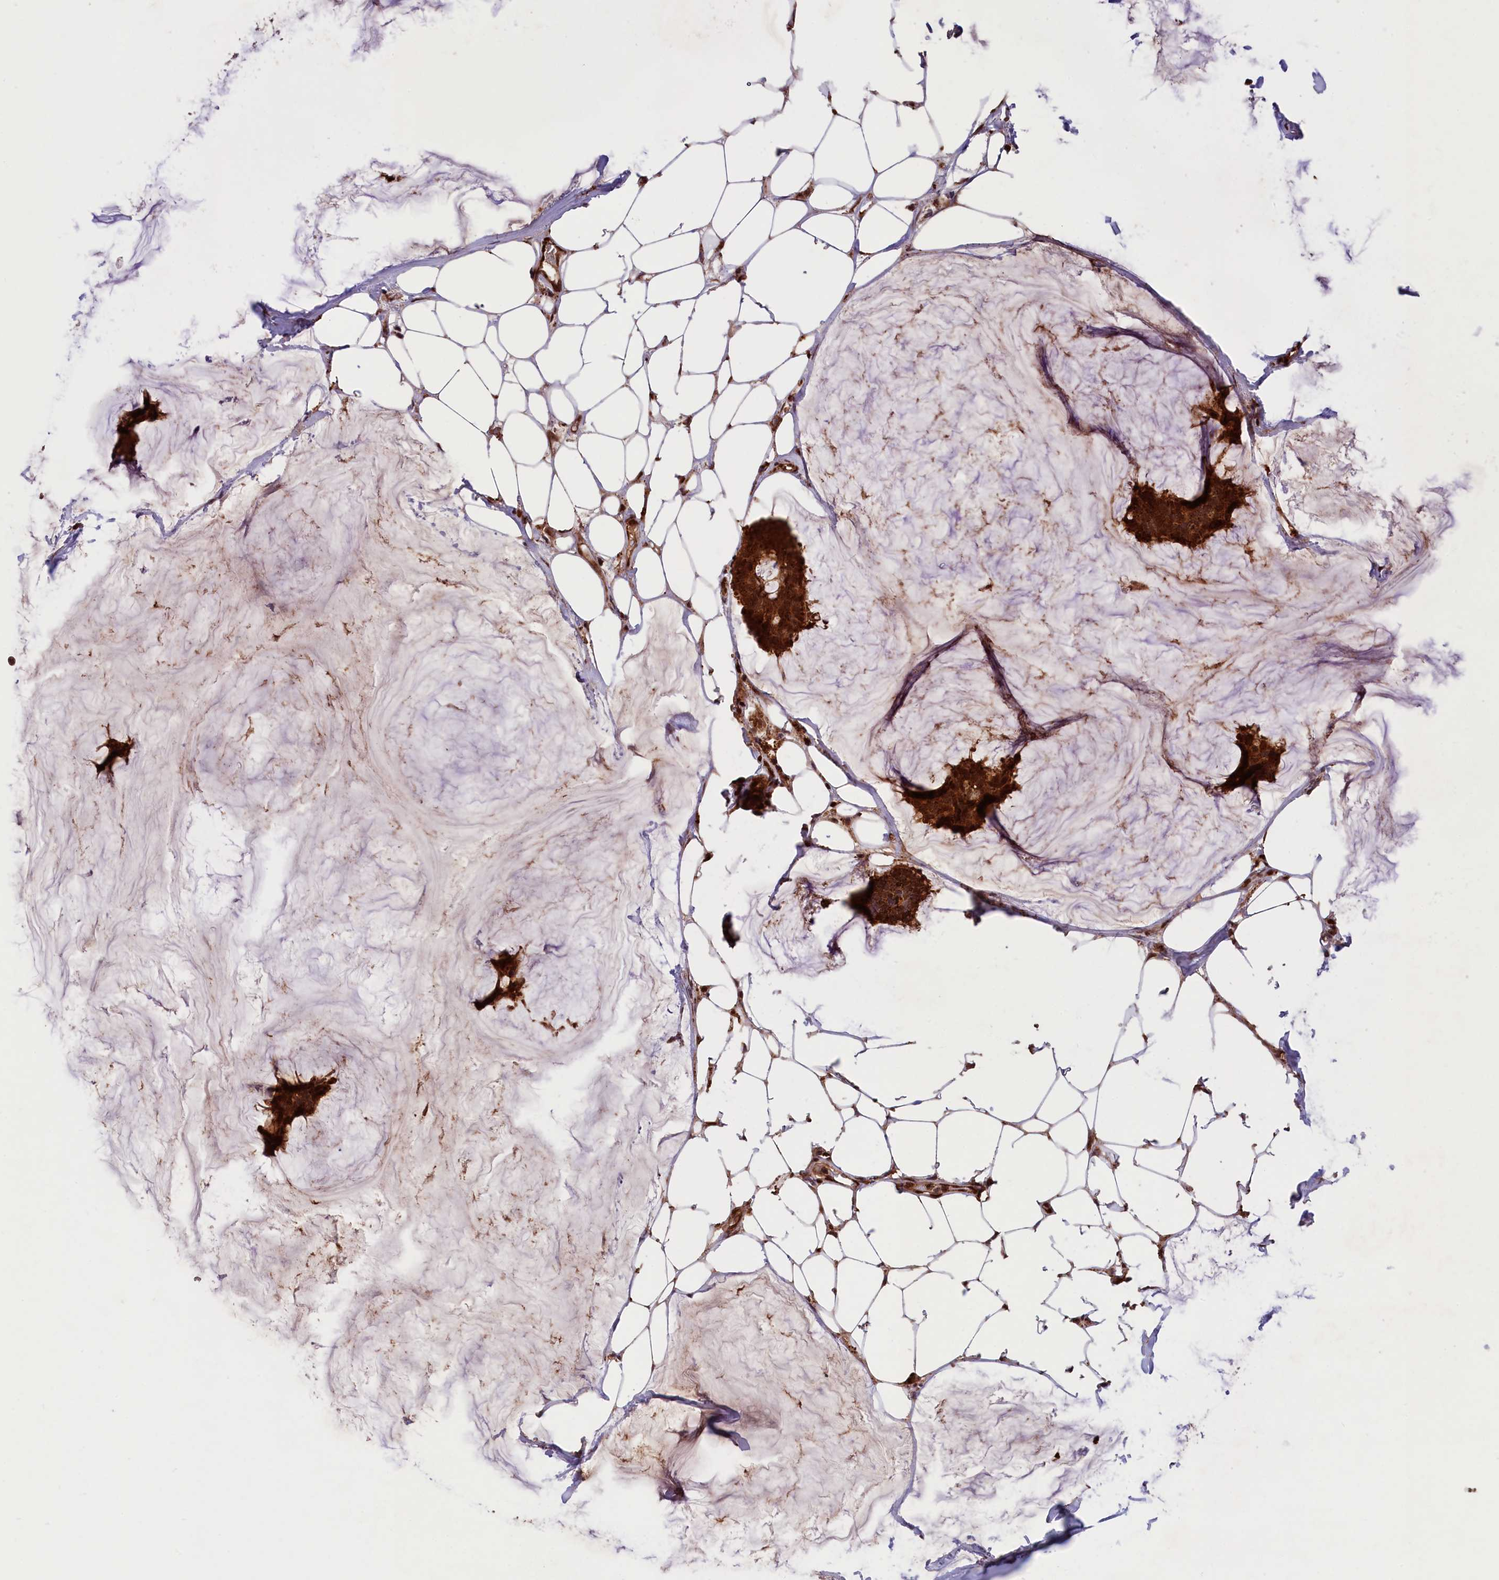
{"staining": {"intensity": "strong", "quantity": ">75%", "location": "cytoplasmic/membranous"}, "tissue": "breast cancer", "cell_type": "Tumor cells", "image_type": "cancer", "snomed": [{"axis": "morphology", "description": "Duct carcinoma"}, {"axis": "topography", "description": "Breast"}], "caption": "Protein analysis of breast infiltrating ductal carcinoma tissue demonstrates strong cytoplasmic/membranous expression in approximately >75% of tumor cells. The staining is performed using DAB (3,3'-diaminobenzidine) brown chromogen to label protein expression. The nuclei are counter-stained blue using hematoxylin.", "gene": "IST1", "patient": {"sex": "female", "age": 93}}